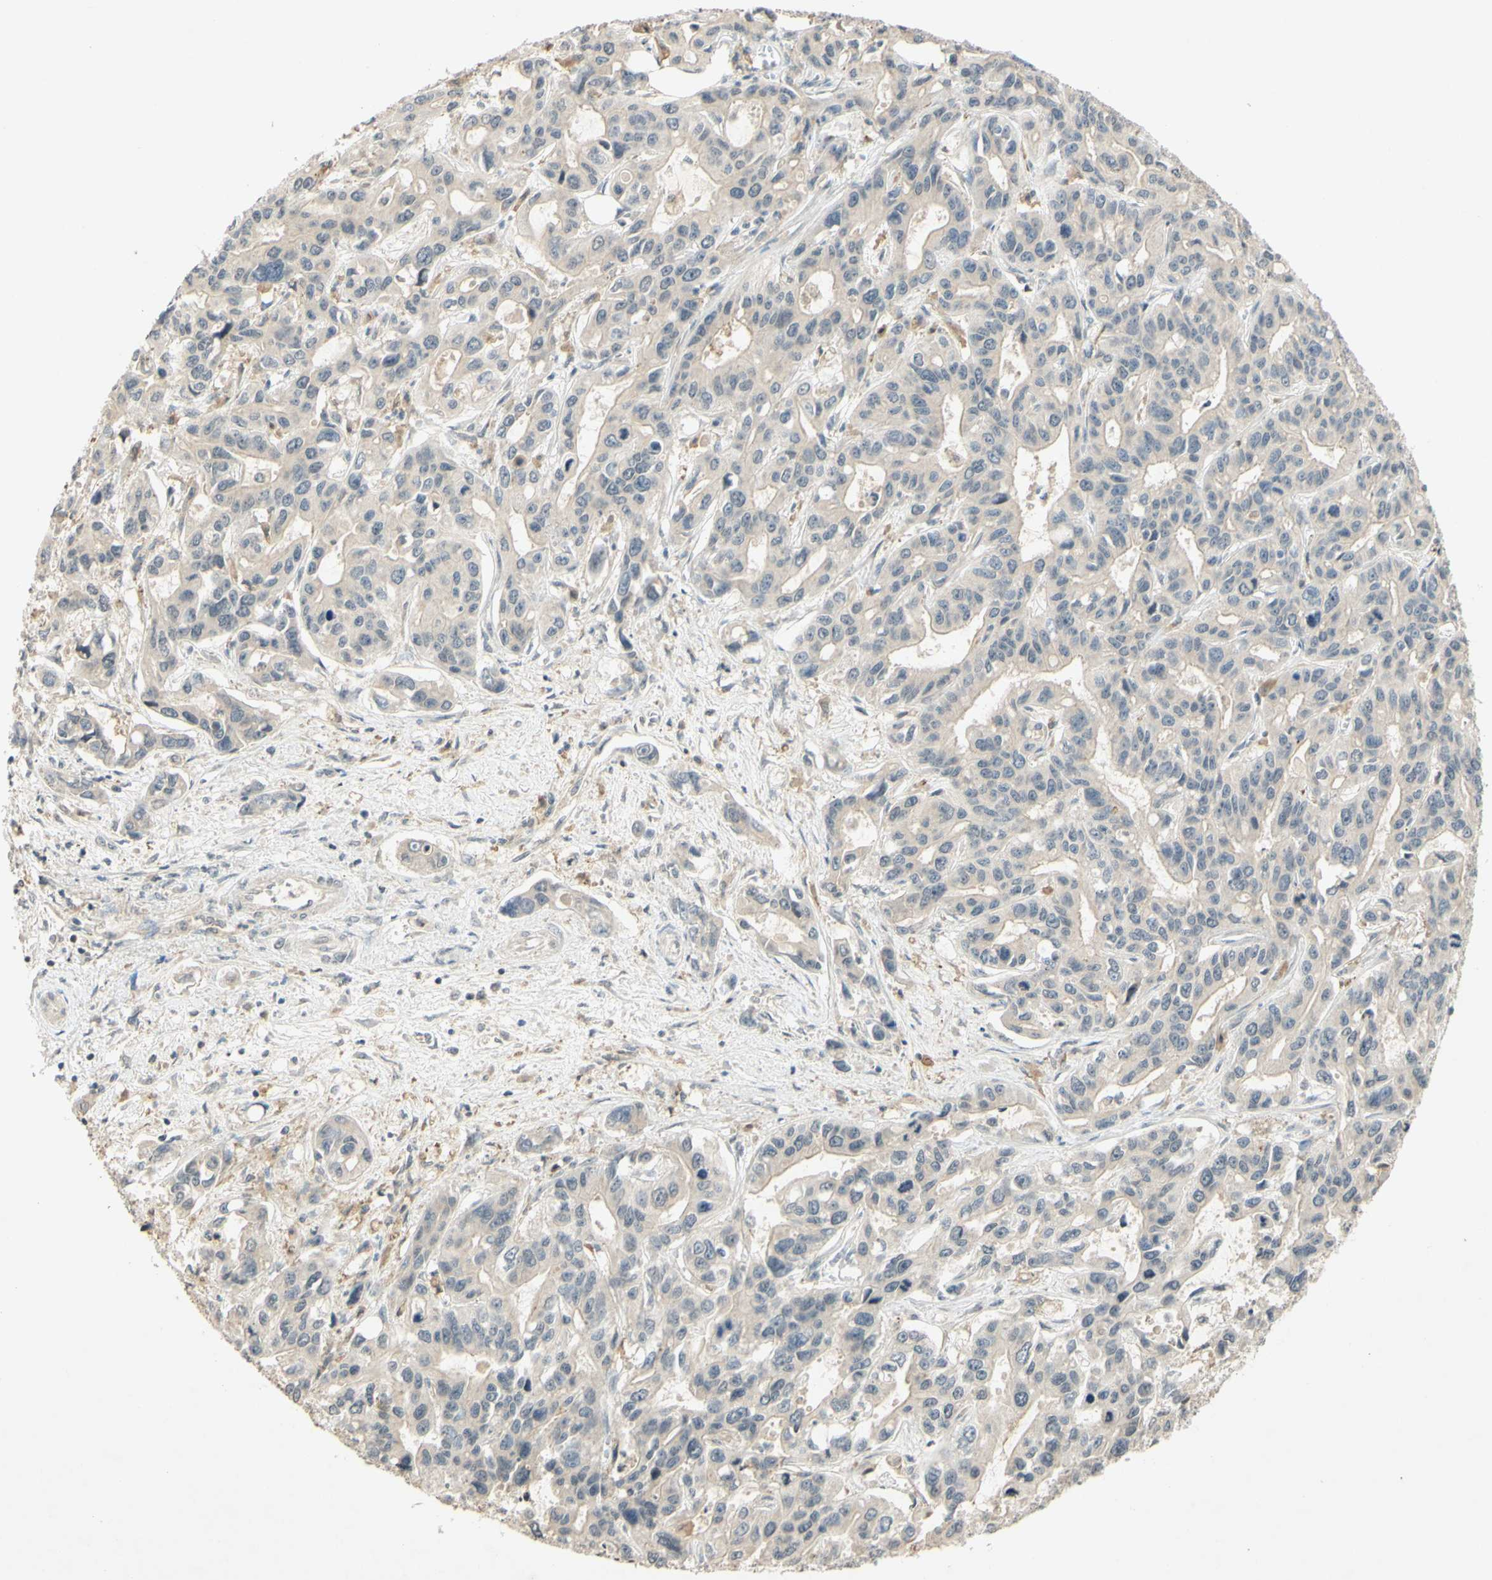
{"staining": {"intensity": "negative", "quantity": "none", "location": "none"}, "tissue": "liver cancer", "cell_type": "Tumor cells", "image_type": "cancer", "snomed": [{"axis": "morphology", "description": "Cholangiocarcinoma"}, {"axis": "topography", "description": "Liver"}], "caption": "This is an IHC image of human liver cholangiocarcinoma. There is no expression in tumor cells.", "gene": "GLI1", "patient": {"sex": "female", "age": 65}}